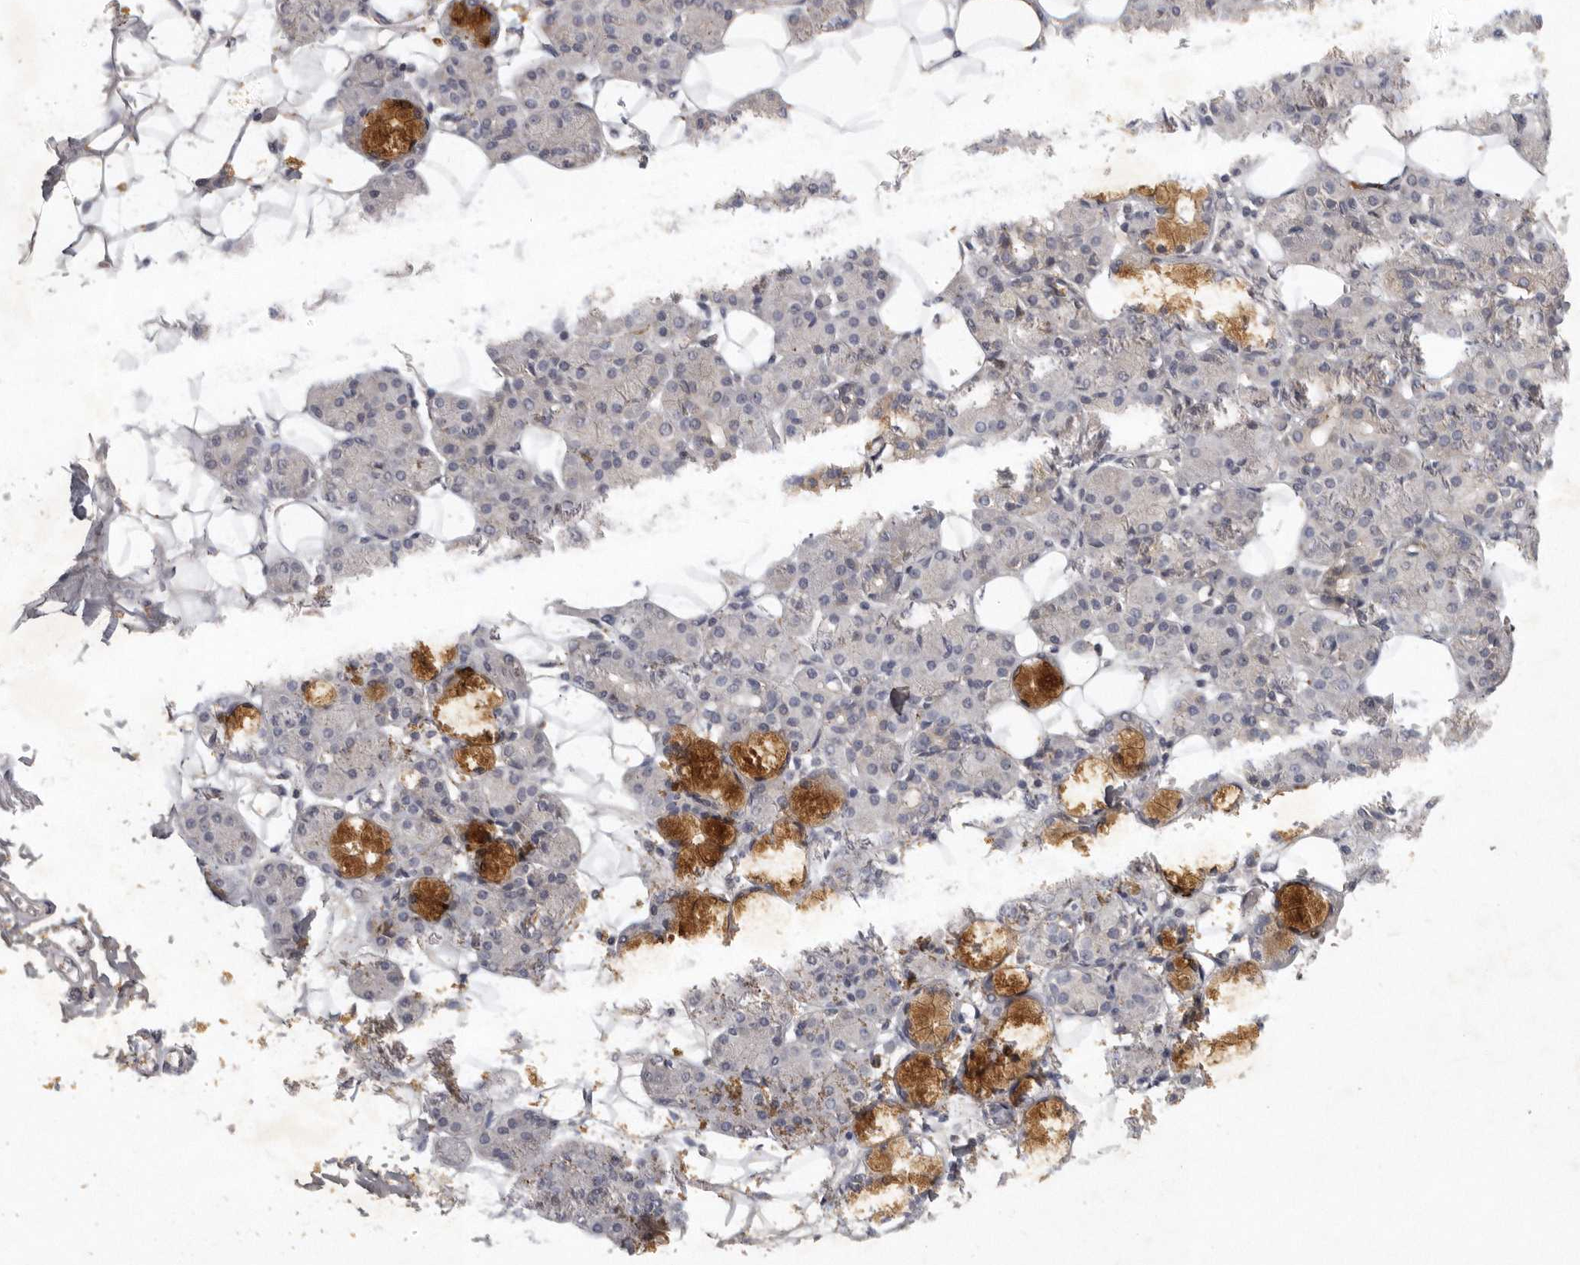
{"staining": {"intensity": "strong", "quantity": "<25%", "location": "cytoplasmic/membranous"}, "tissue": "salivary gland", "cell_type": "Glandular cells", "image_type": "normal", "snomed": [{"axis": "morphology", "description": "Normal tissue, NOS"}, {"axis": "topography", "description": "Salivary gland"}], "caption": "Salivary gland stained with DAB (3,3'-diaminobenzidine) IHC displays medium levels of strong cytoplasmic/membranous staining in approximately <25% of glandular cells.", "gene": "SLC22A1", "patient": {"sex": "male", "age": 63}}